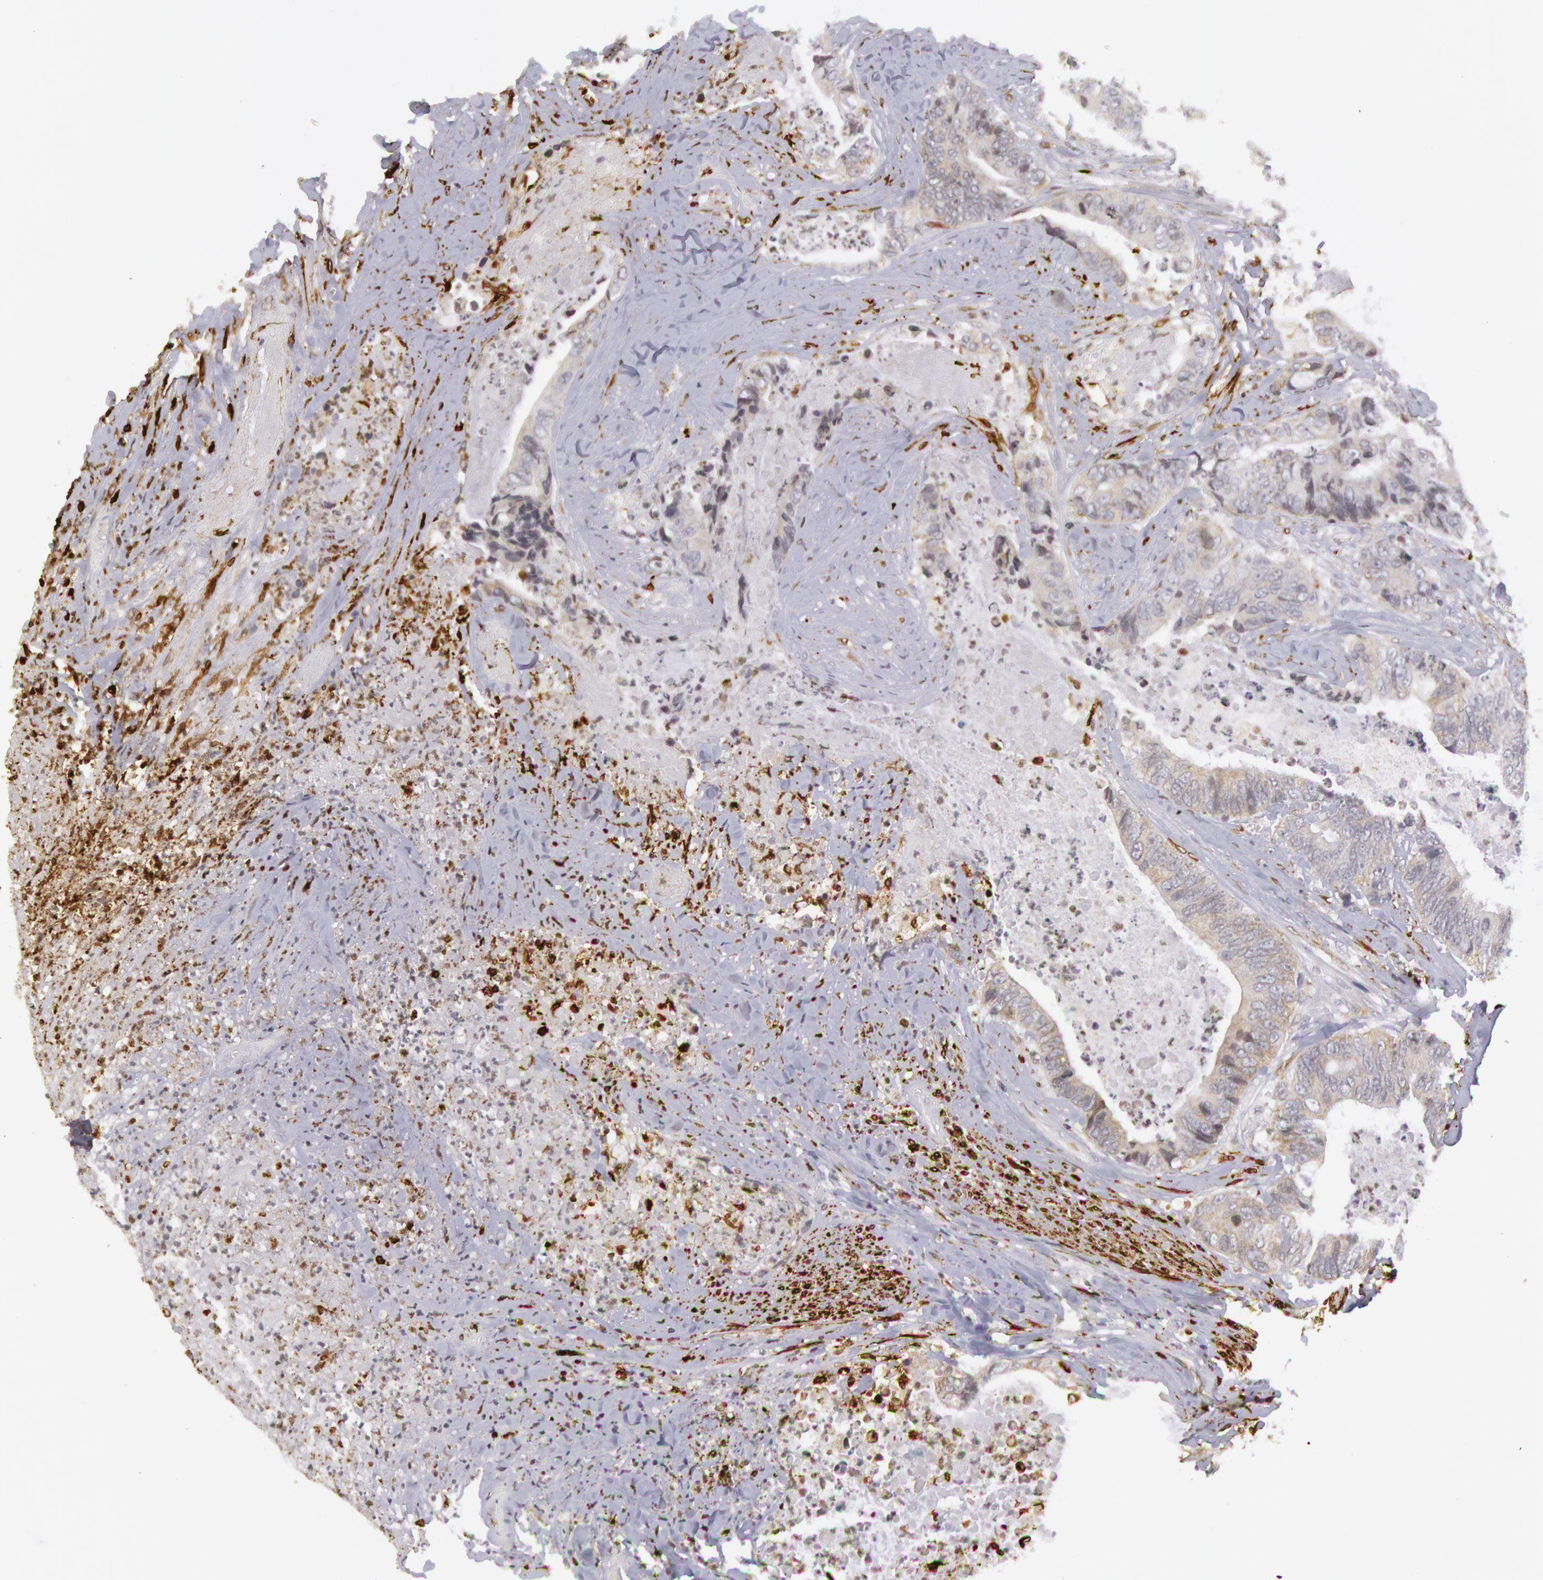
{"staining": {"intensity": "weak", "quantity": "25%-75%", "location": "cytoplasmic/membranous"}, "tissue": "colorectal cancer", "cell_type": "Tumor cells", "image_type": "cancer", "snomed": [{"axis": "morphology", "description": "Adenocarcinoma, NOS"}, {"axis": "topography", "description": "Rectum"}], "caption": "The immunohistochemical stain labels weak cytoplasmic/membranous staining in tumor cells of colorectal cancer (adenocarcinoma) tissue.", "gene": "PTGS2", "patient": {"sex": "female", "age": 65}}